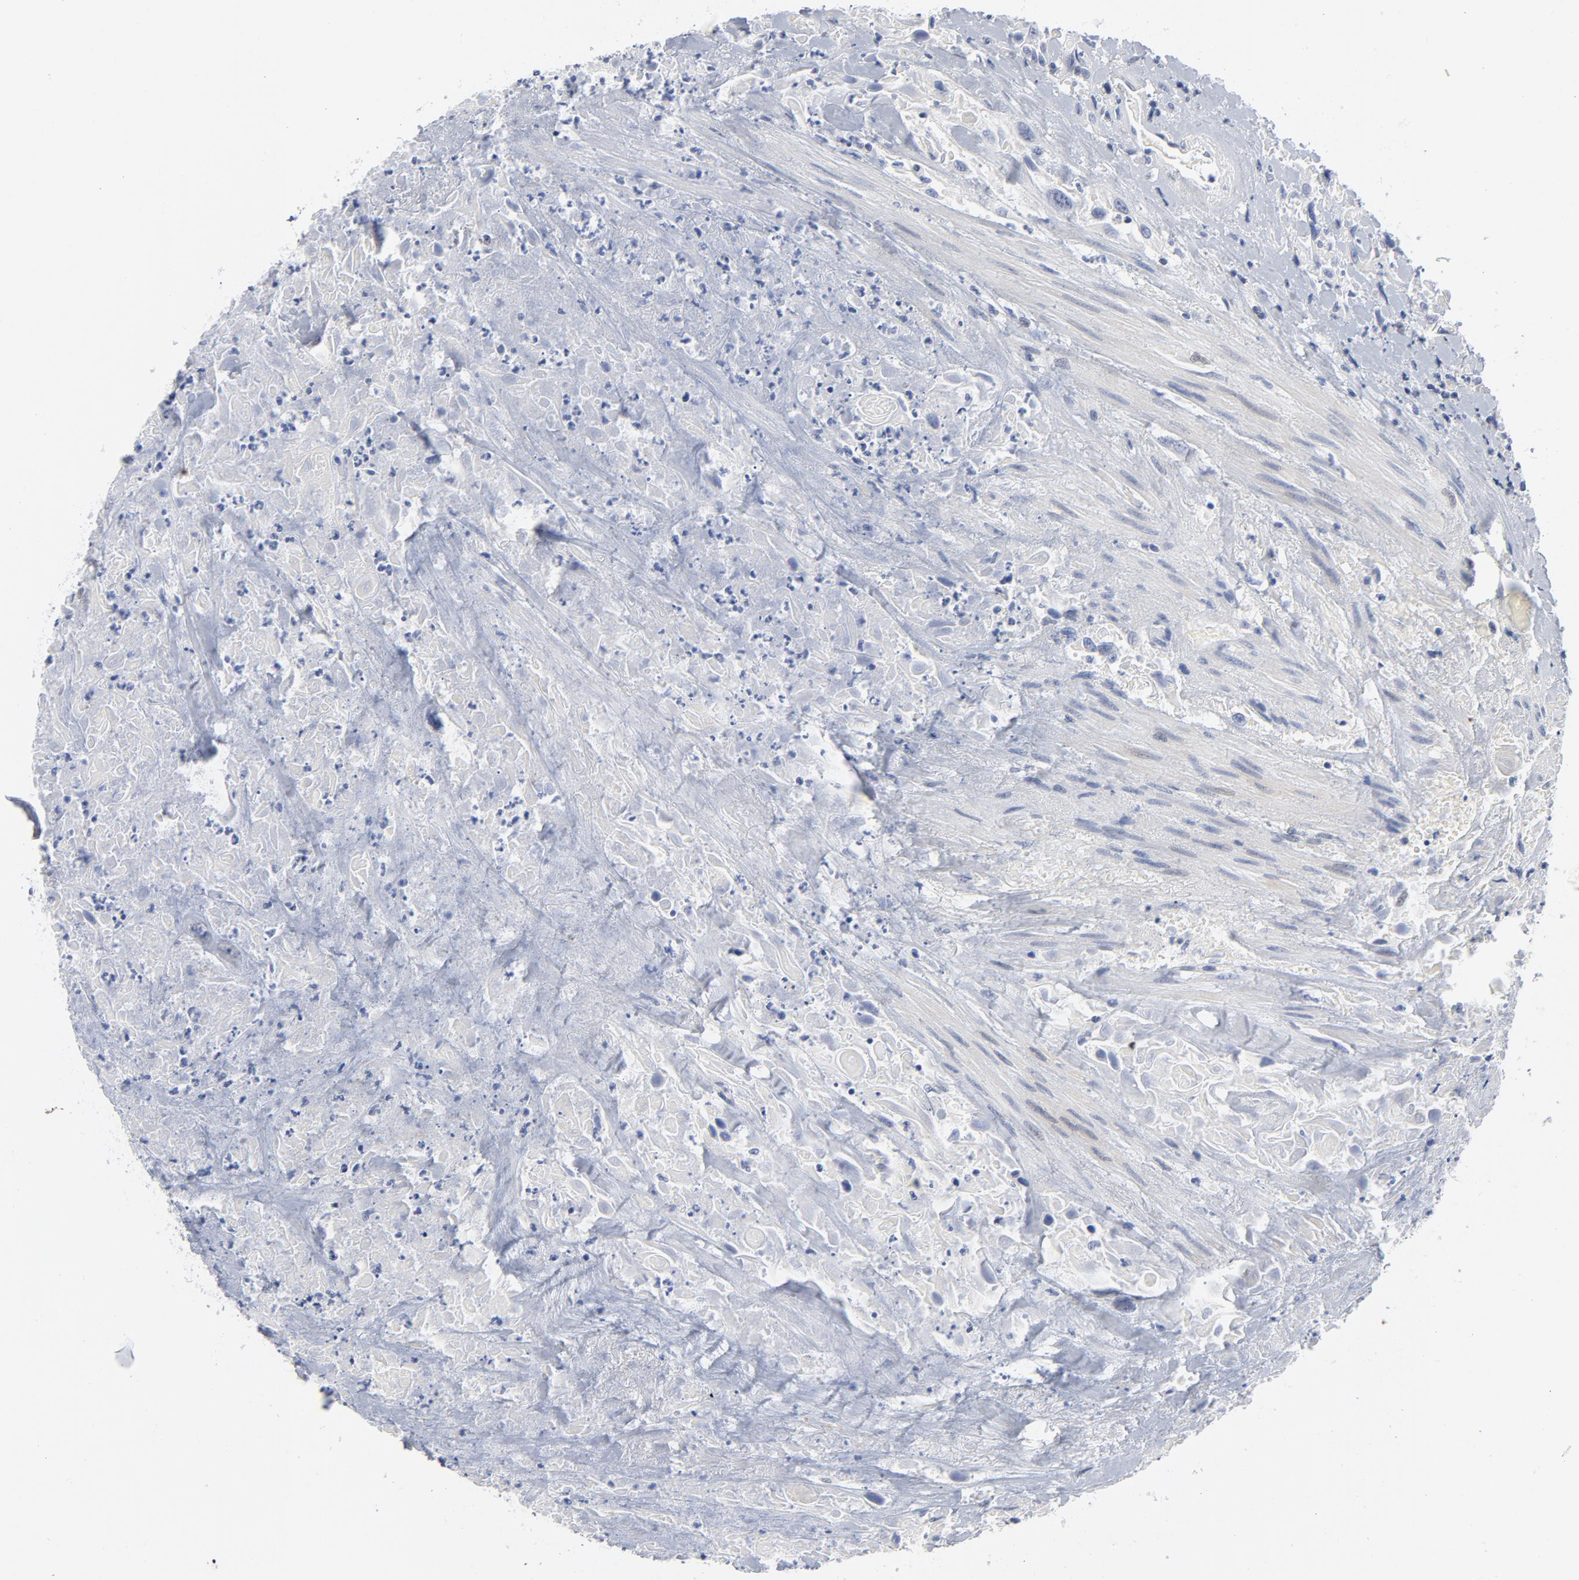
{"staining": {"intensity": "negative", "quantity": "none", "location": "none"}, "tissue": "urothelial cancer", "cell_type": "Tumor cells", "image_type": "cancer", "snomed": [{"axis": "morphology", "description": "Urothelial carcinoma, High grade"}, {"axis": "topography", "description": "Urinary bladder"}], "caption": "An immunohistochemistry (IHC) histopathology image of high-grade urothelial carcinoma is shown. There is no staining in tumor cells of high-grade urothelial carcinoma. (DAB (3,3'-diaminobenzidine) immunohistochemistry (IHC) visualized using brightfield microscopy, high magnification).", "gene": "KCNK13", "patient": {"sex": "female", "age": 84}}